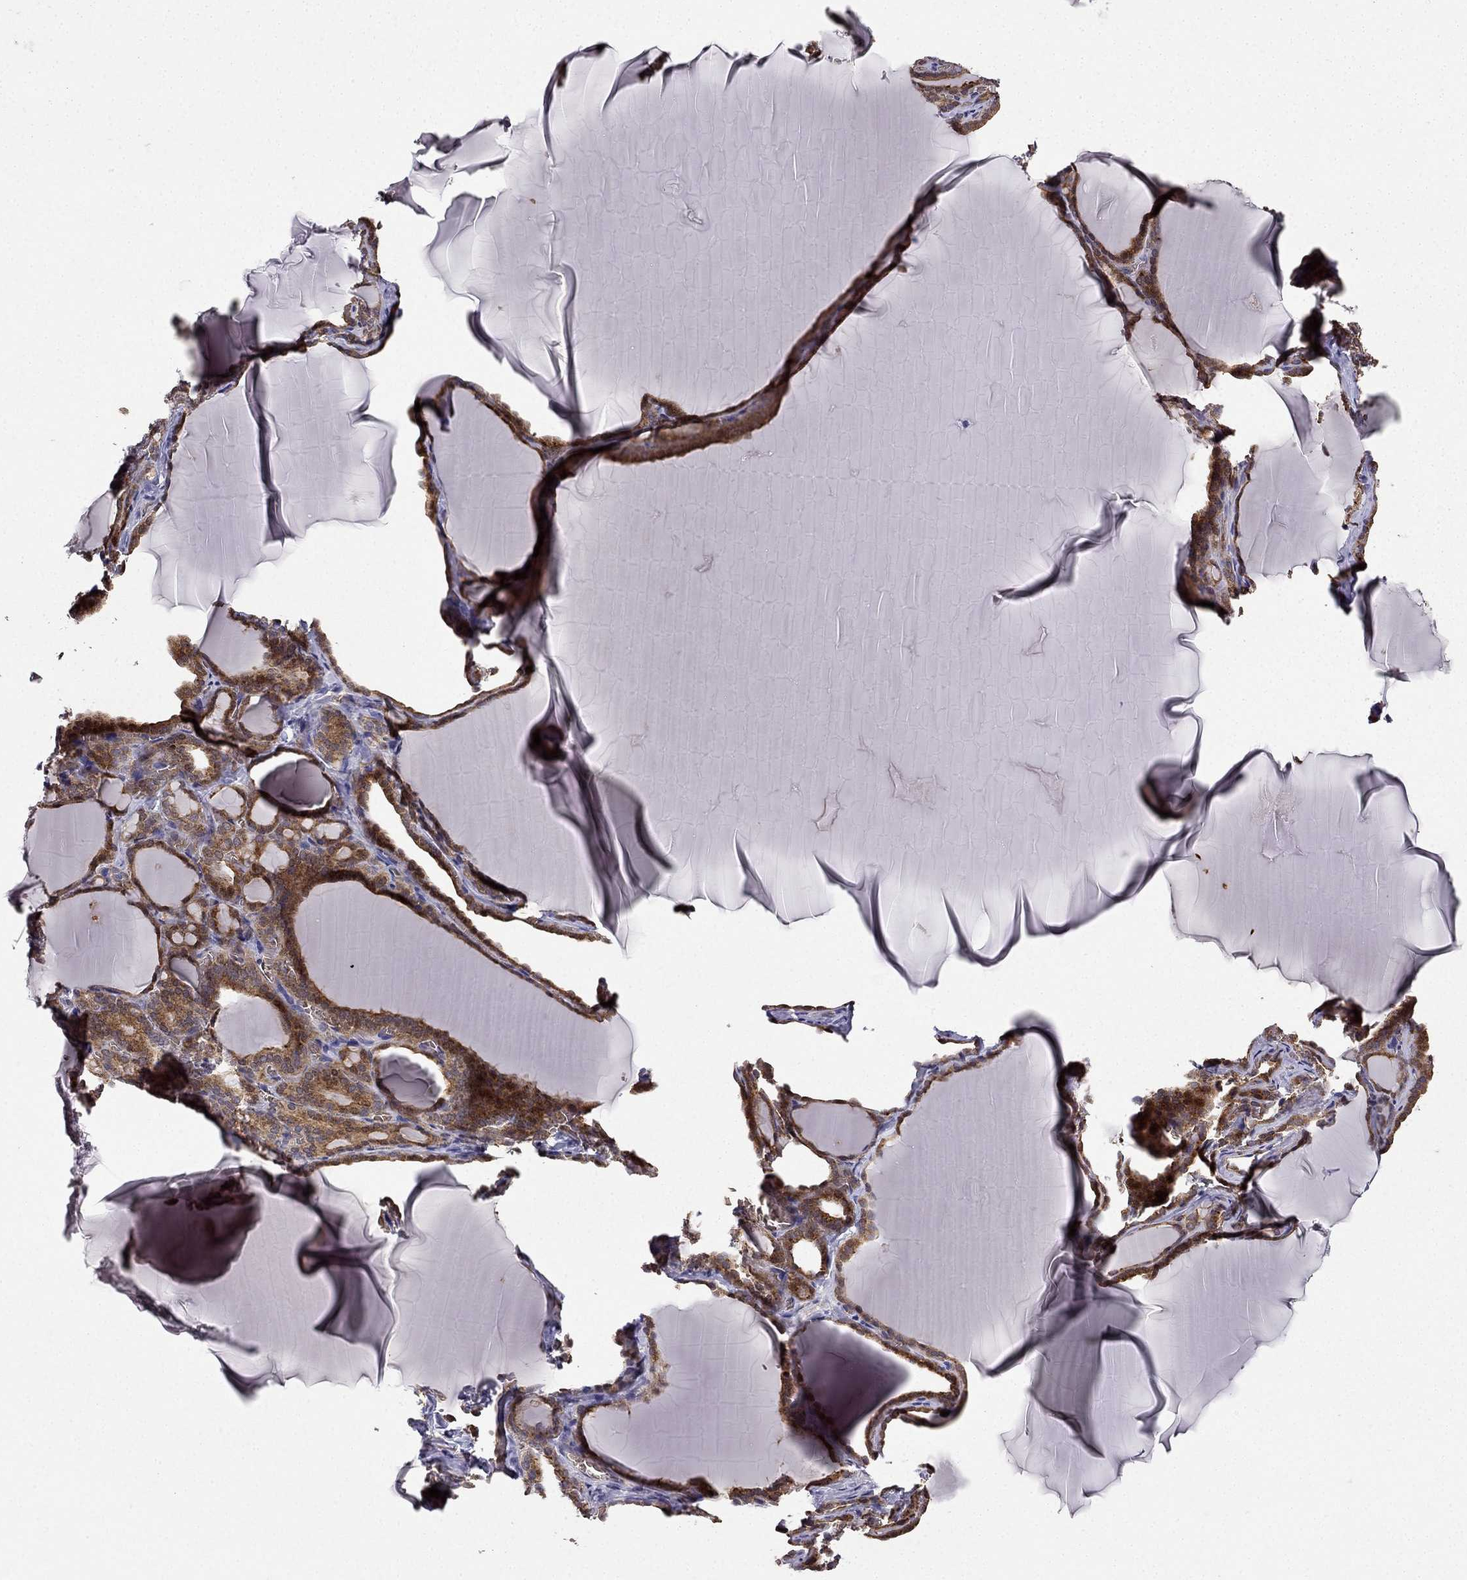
{"staining": {"intensity": "moderate", "quantity": ">75%", "location": "cytoplasmic/membranous"}, "tissue": "thyroid gland", "cell_type": "Glandular cells", "image_type": "normal", "snomed": [{"axis": "morphology", "description": "Normal tissue, NOS"}, {"axis": "morphology", "description": "Hyperplasia, NOS"}, {"axis": "topography", "description": "Thyroid gland"}], "caption": "Immunohistochemical staining of unremarkable human thyroid gland exhibits >75% levels of moderate cytoplasmic/membranous protein expression in about >75% of glandular cells.", "gene": "B4GALT7", "patient": {"sex": "female", "age": 27}}